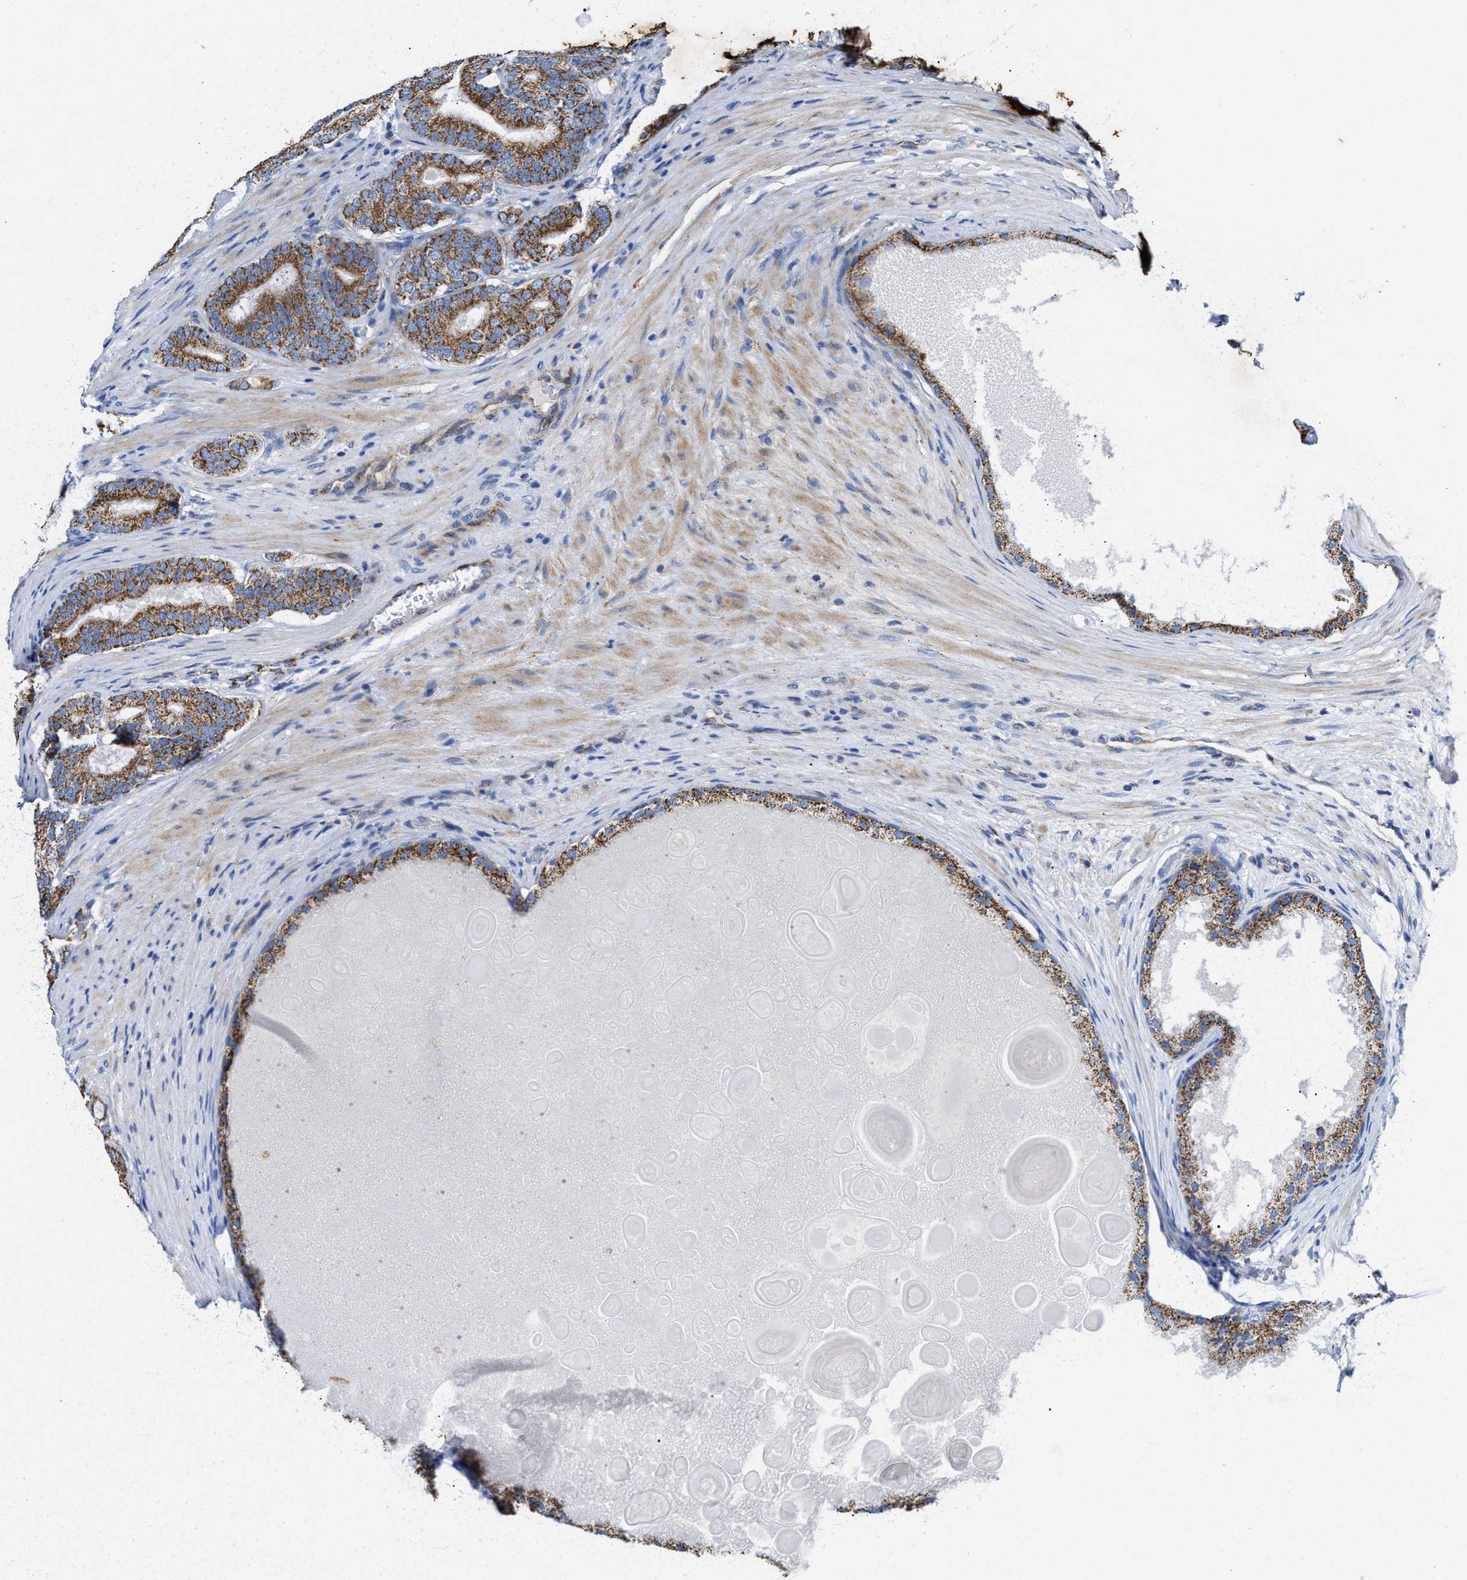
{"staining": {"intensity": "moderate", "quantity": ">75%", "location": "cytoplasmic/membranous"}, "tissue": "prostate cancer", "cell_type": "Tumor cells", "image_type": "cancer", "snomed": [{"axis": "morphology", "description": "Adenocarcinoma, High grade"}, {"axis": "topography", "description": "Prostate"}], "caption": "Immunohistochemical staining of high-grade adenocarcinoma (prostate) shows moderate cytoplasmic/membranous protein staining in about >75% of tumor cells.", "gene": "JAG1", "patient": {"sex": "male", "age": 60}}